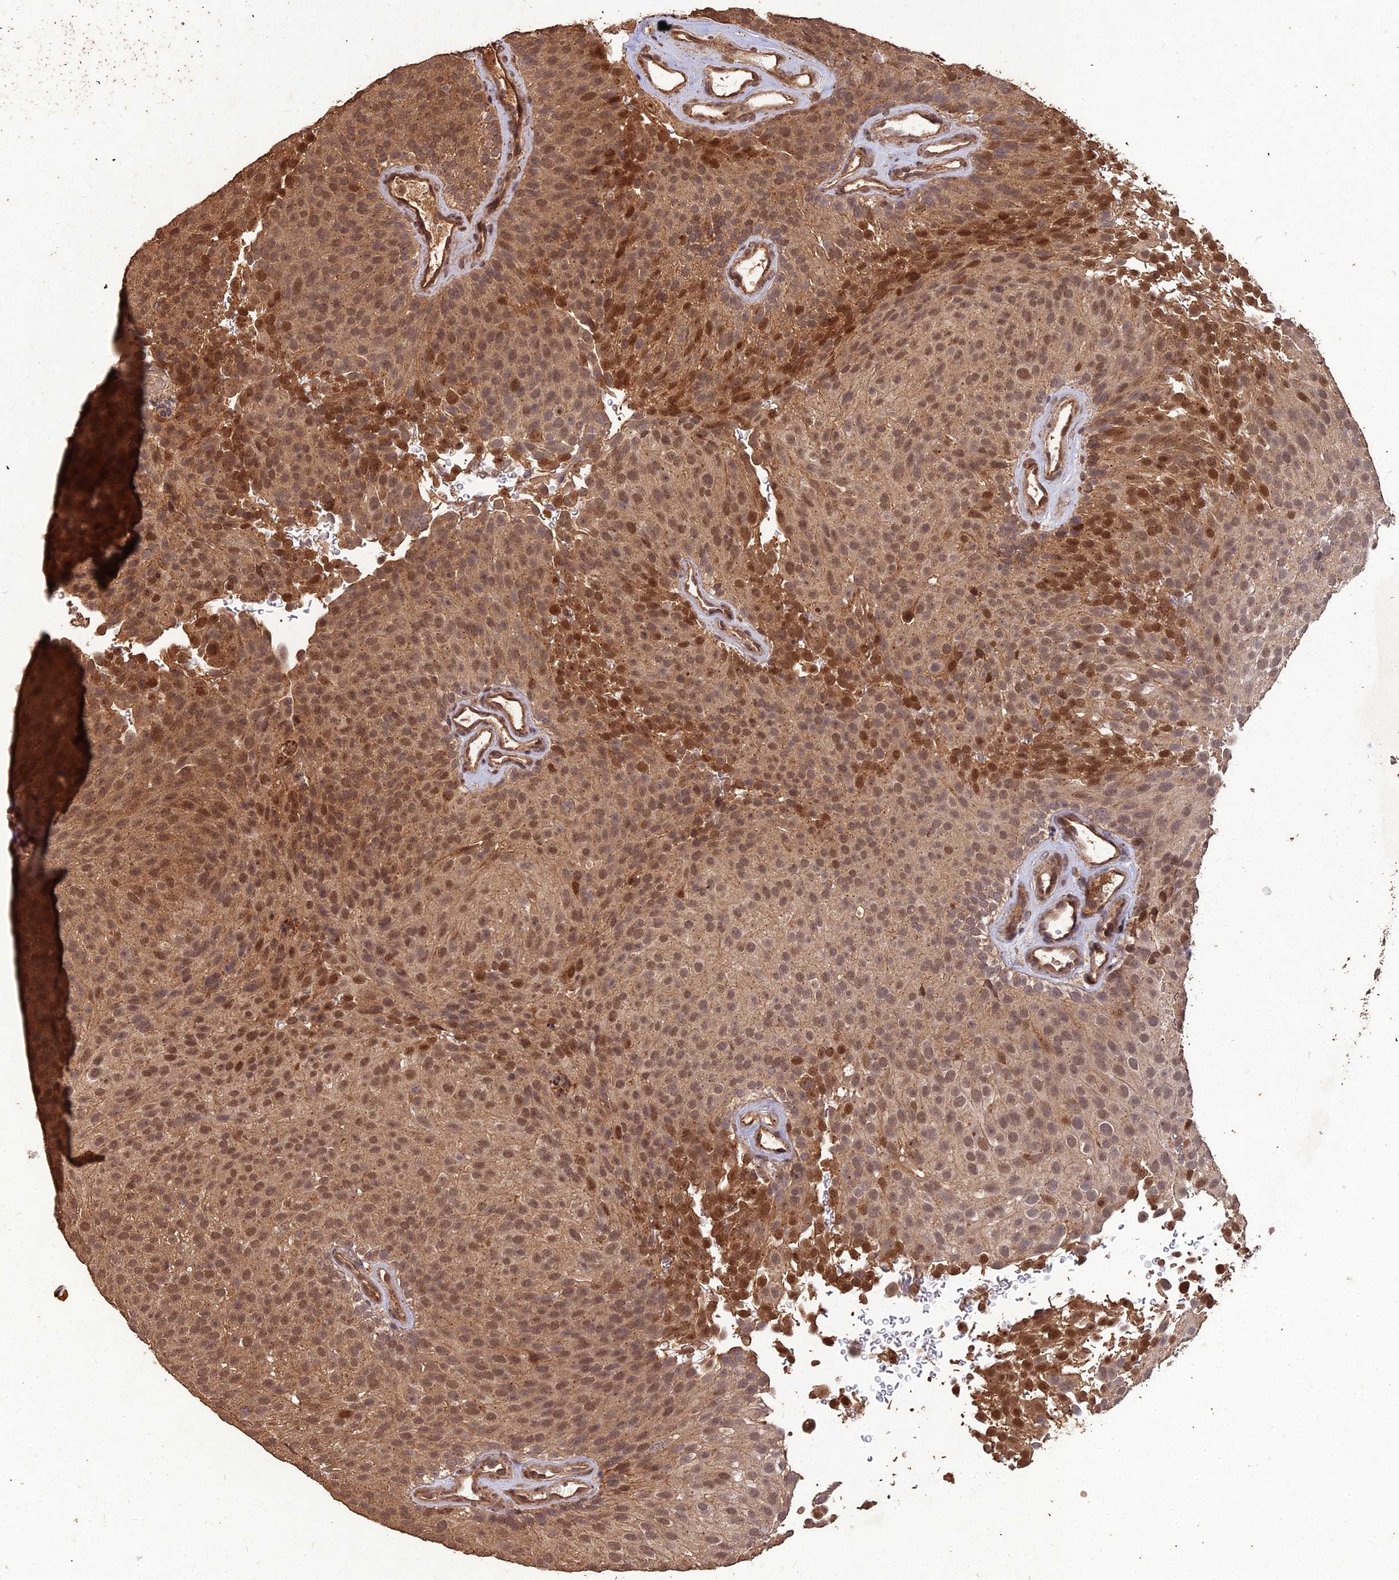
{"staining": {"intensity": "moderate", "quantity": ">75%", "location": "cytoplasmic/membranous,nuclear"}, "tissue": "urothelial cancer", "cell_type": "Tumor cells", "image_type": "cancer", "snomed": [{"axis": "morphology", "description": "Urothelial carcinoma, Low grade"}, {"axis": "topography", "description": "Urinary bladder"}], "caption": "IHC of urothelial carcinoma (low-grade) exhibits medium levels of moderate cytoplasmic/membranous and nuclear positivity in about >75% of tumor cells. (brown staining indicates protein expression, while blue staining denotes nuclei).", "gene": "SYMPK", "patient": {"sex": "male", "age": 78}}